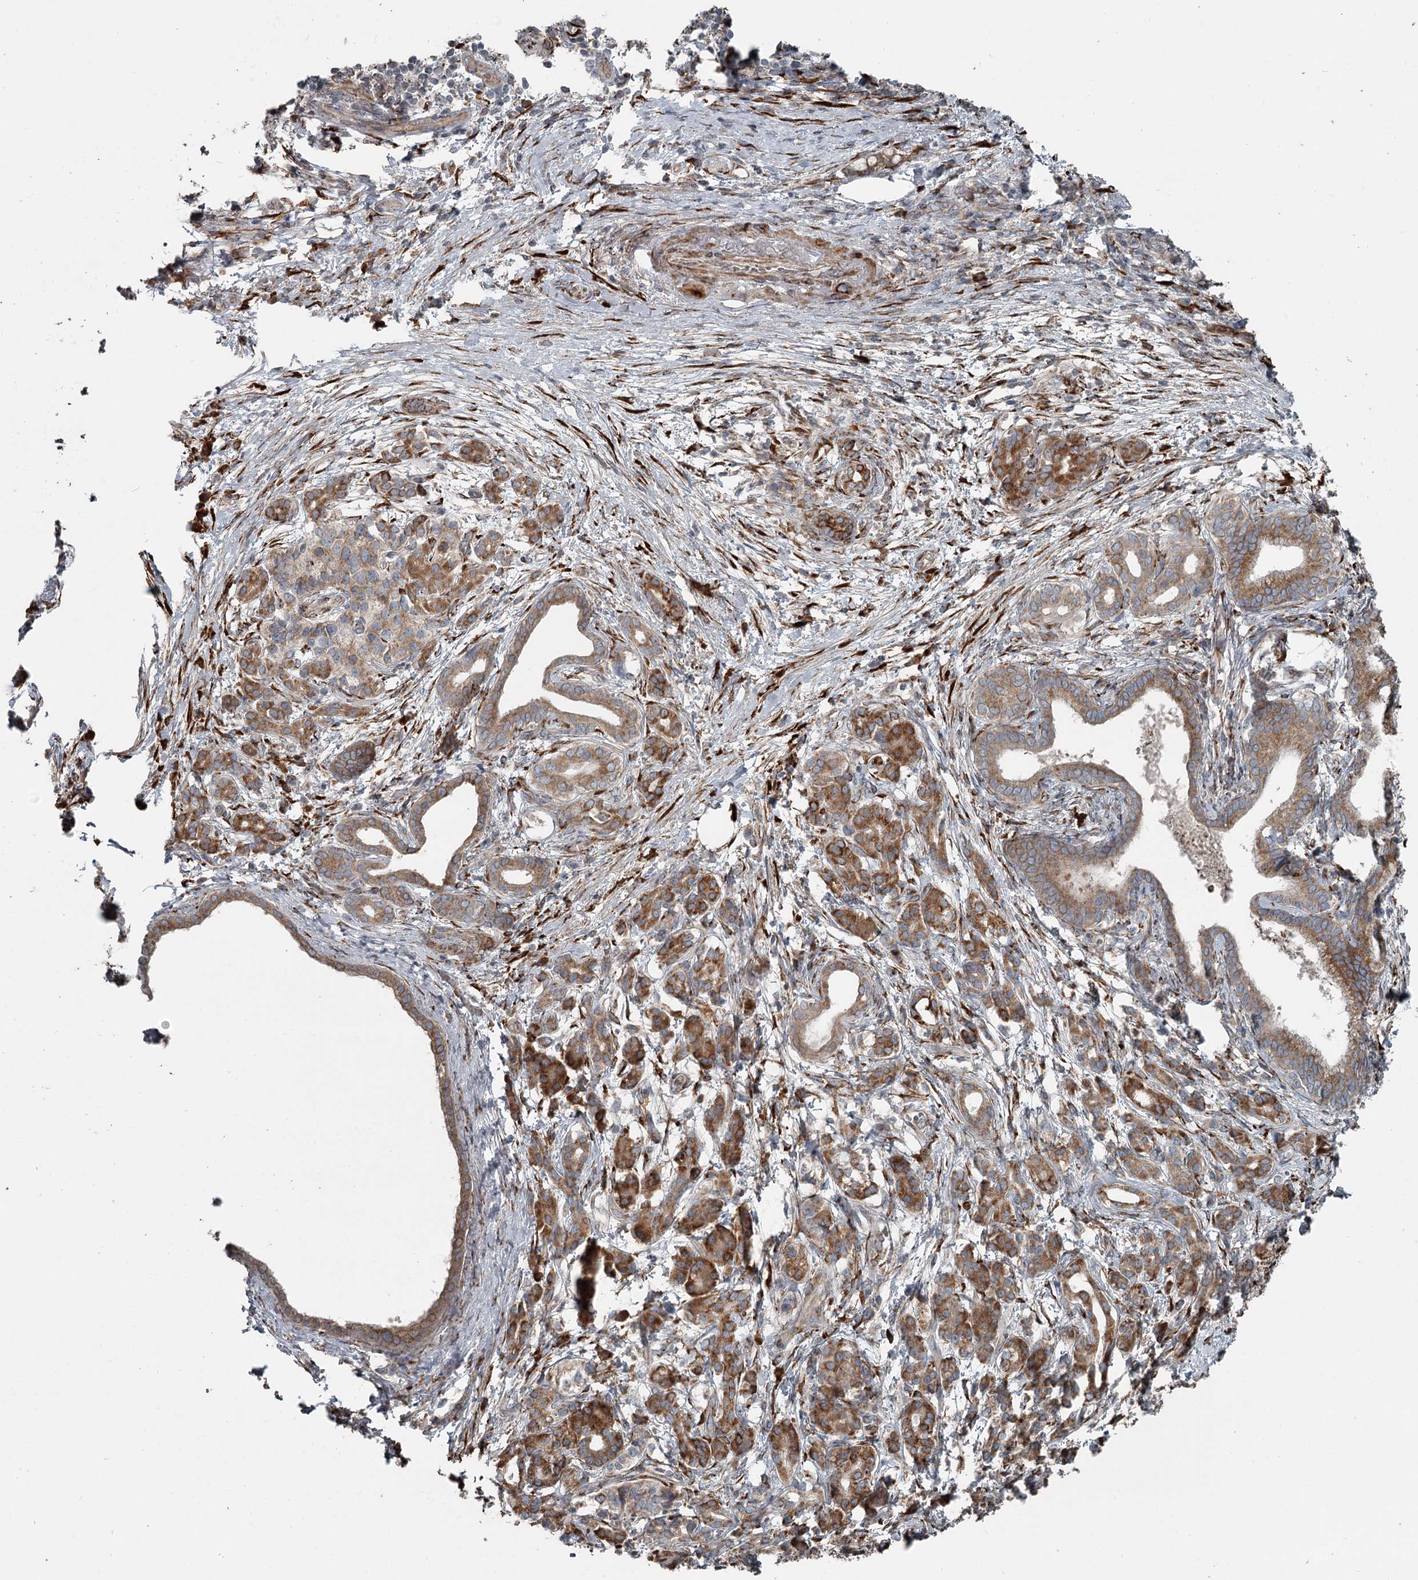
{"staining": {"intensity": "moderate", "quantity": ">75%", "location": "cytoplasmic/membranous"}, "tissue": "pancreatic cancer", "cell_type": "Tumor cells", "image_type": "cancer", "snomed": [{"axis": "morphology", "description": "Adenocarcinoma, NOS"}, {"axis": "topography", "description": "Pancreas"}], "caption": "High-power microscopy captured an IHC photomicrograph of pancreatic cancer, revealing moderate cytoplasmic/membranous expression in approximately >75% of tumor cells. The protein is stained brown, and the nuclei are stained in blue (DAB IHC with brightfield microscopy, high magnification).", "gene": "RASSF8", "patient": {"sex": "female", "age": 55}}